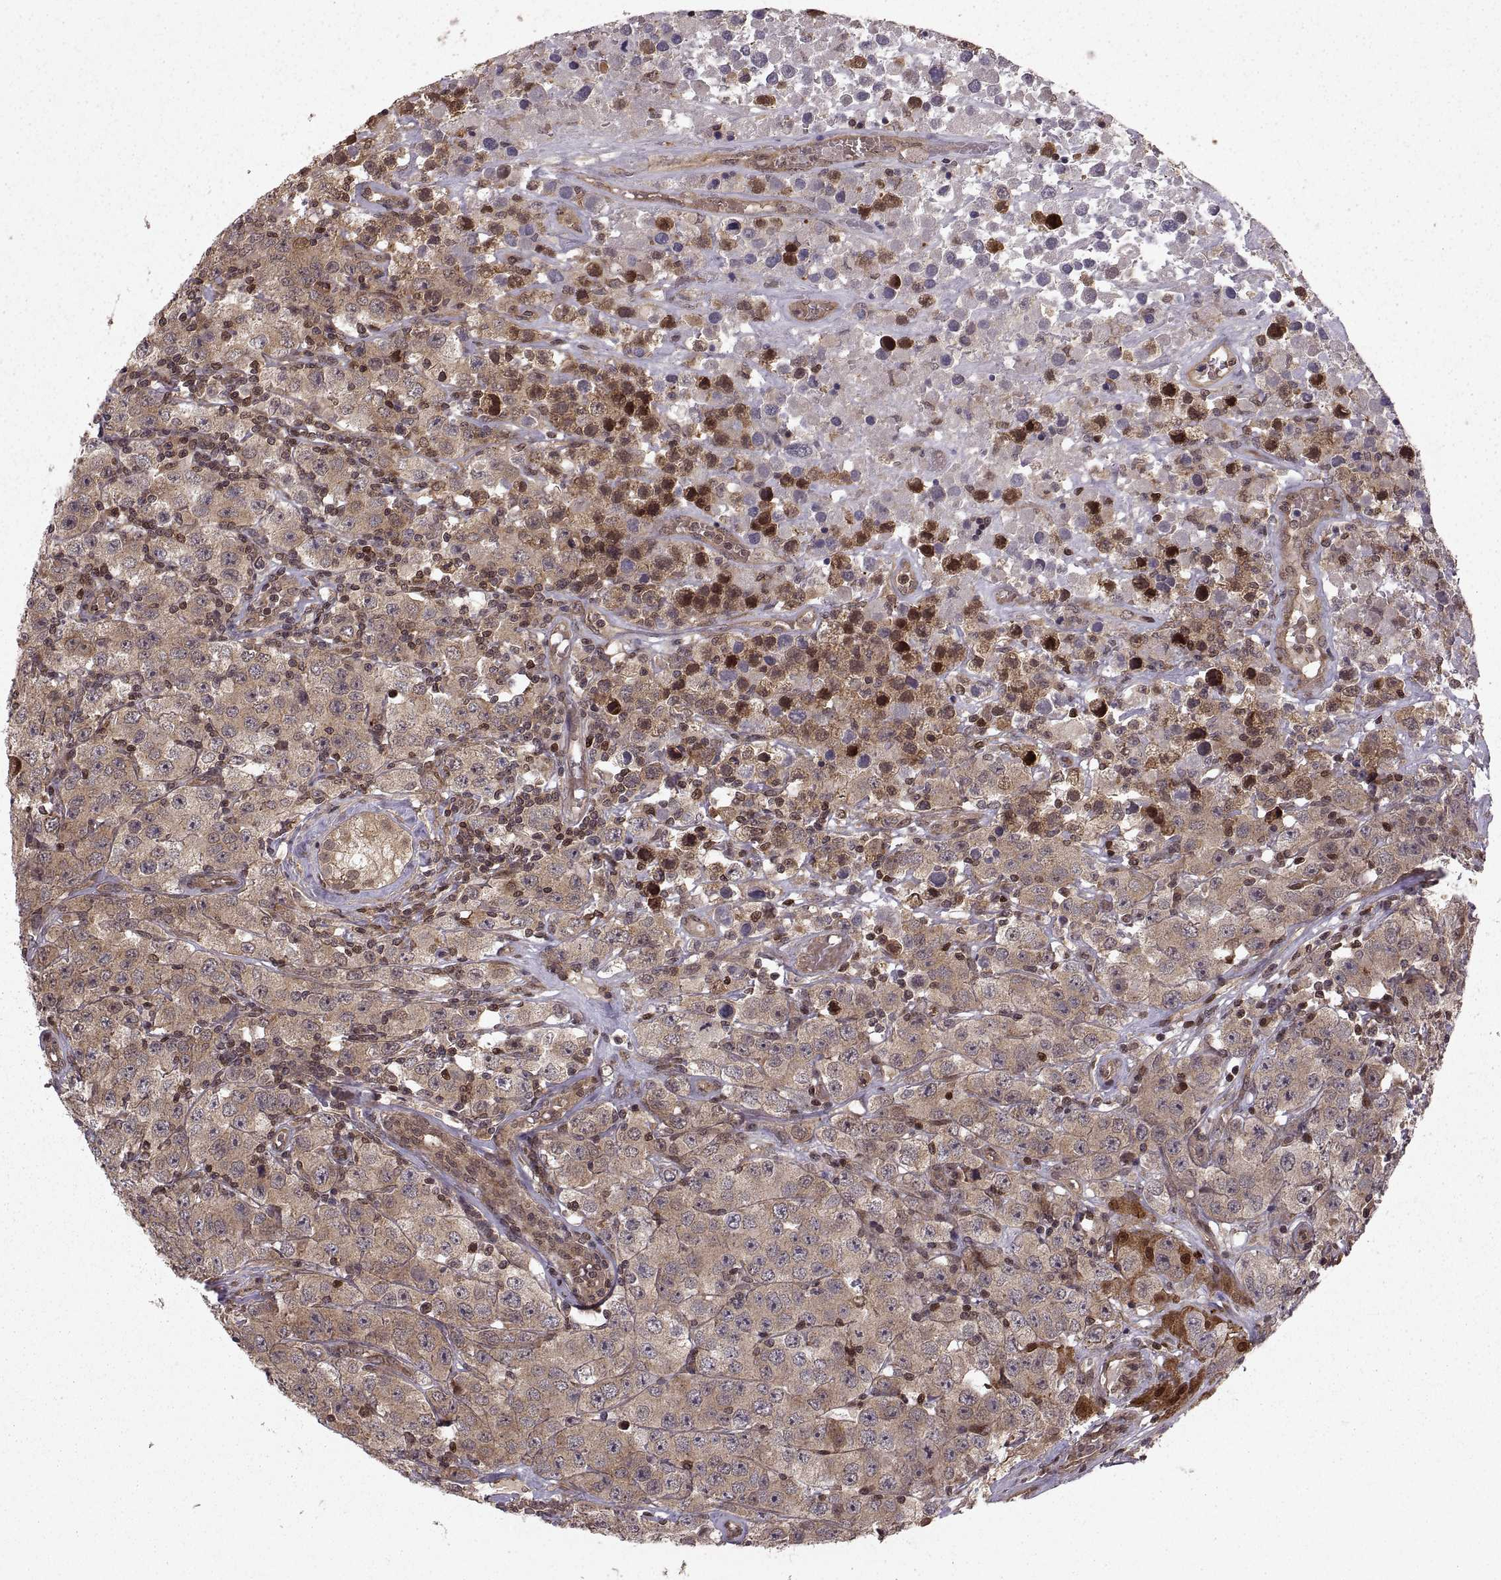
{"staining": {"intensity": "moderate", "quantity": ">75%", "location": "cytoplasmic/membranous"}, "tissue": "testis cancer", "cell_type": "Tumor cells", "image_type": "cancer", "snomed": [{"axis": "morphology", "description": "Seminoma, NOS"}, {"axis": "topography", "description": "Testis"}], "caption": "Immunohistochemical staining of testis seminoma demonstrates medium levels of moderate cytoplasmic/membranous protein staining in approximately >75% of tumor cells.", "gene": "DEDD", "patient": {"sex": "male", "age": 52}}